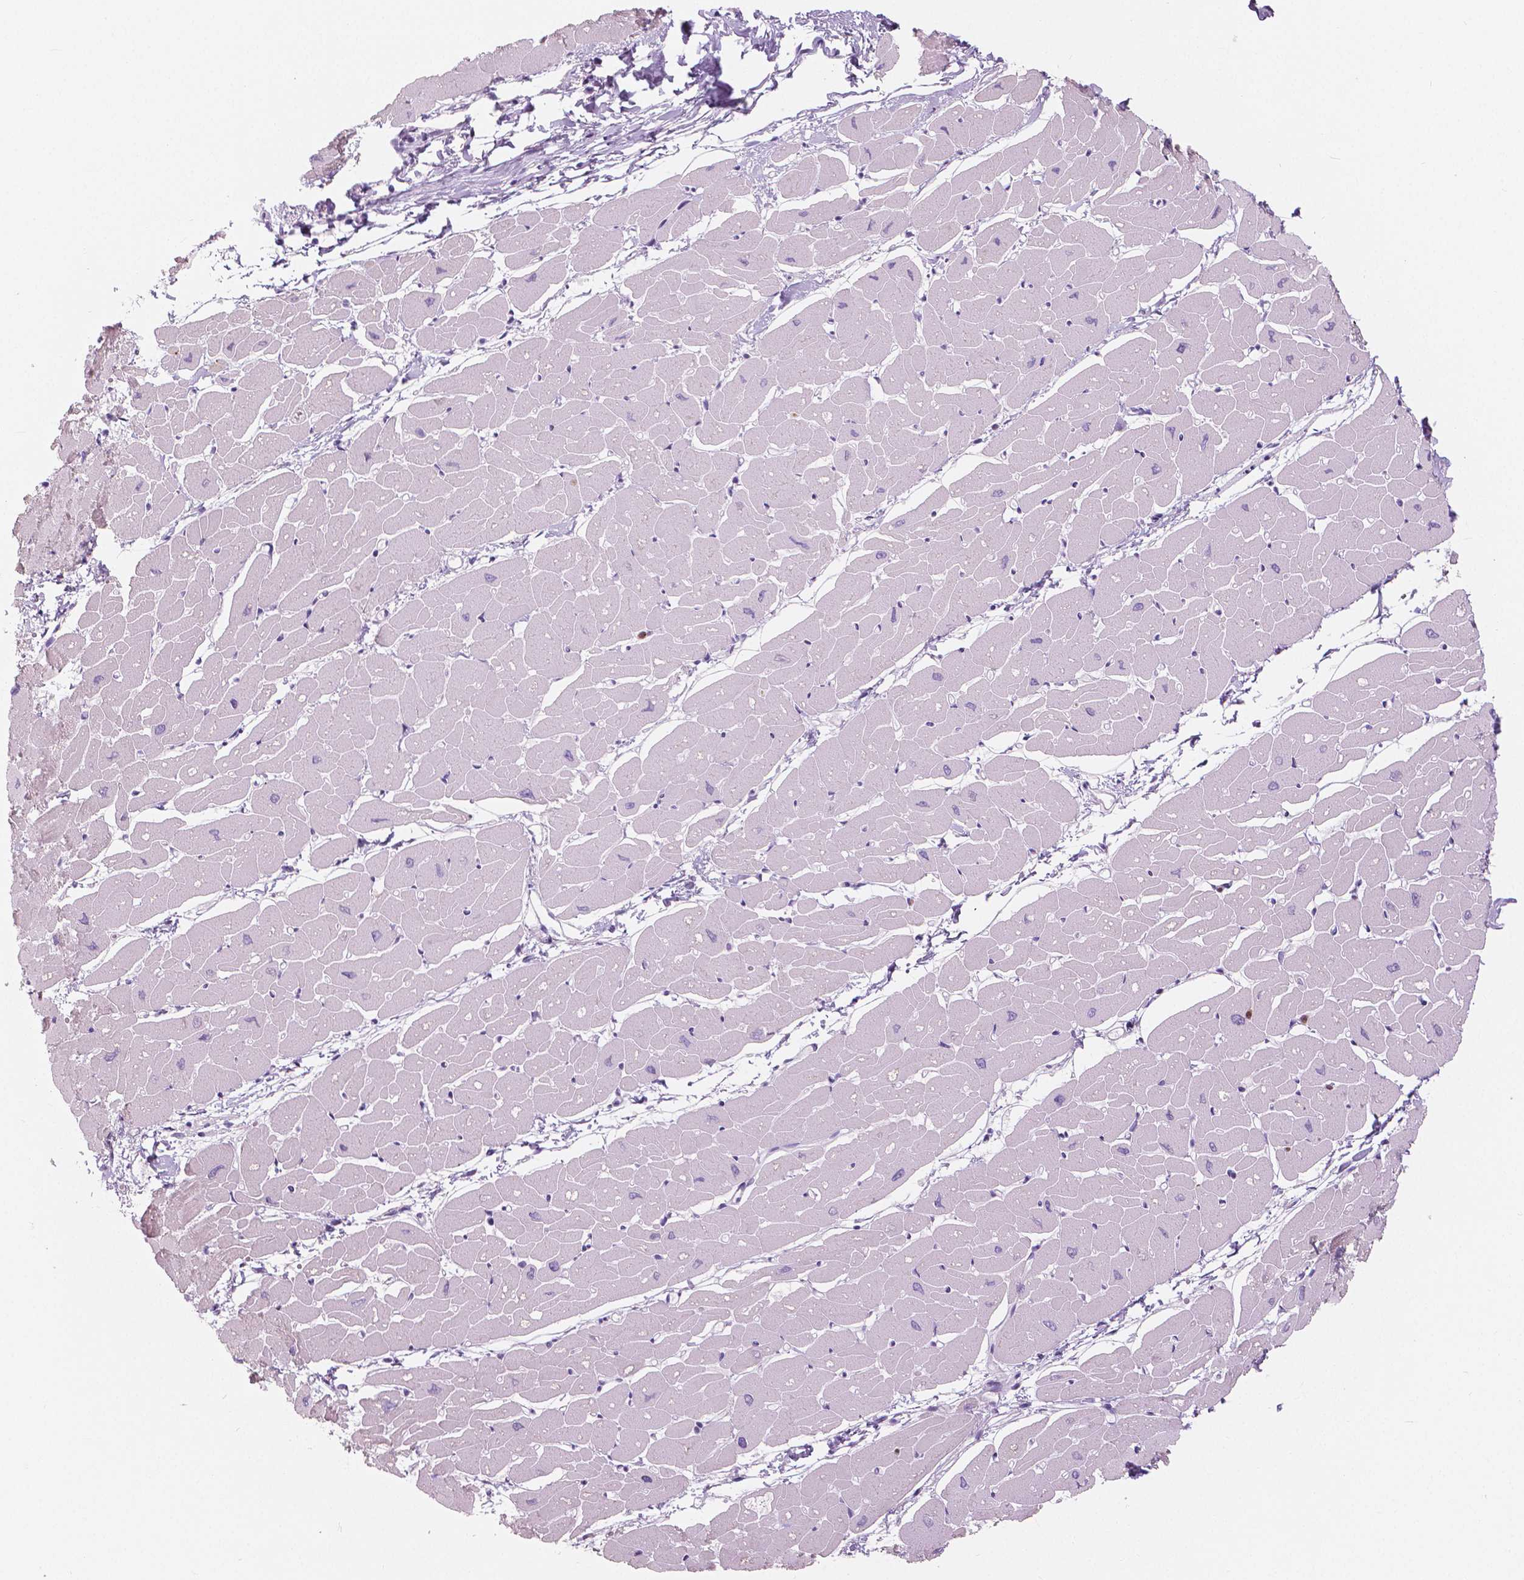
{"staining": {"intensity": "negative", "quantity": "none", "location": "none"}, "tissue": "heart muscle", "cell_type": "Cardiomyocytes", "image_type": "normal", "snomed": [{"axis": "morphology", "description": "Normal tissue, NOS"}, {"axis": "topography", "description": "Heart"}], "caption": "IHC photomicrograph of normal heart muscle stained for a protein (brown), which reveals no staining in cardiomyocytes. (DAB IHC visualized using brightfield microscopy, high magnification).", "gene": "CXCR2", "patient": {"sex": "male", "age": 57}}